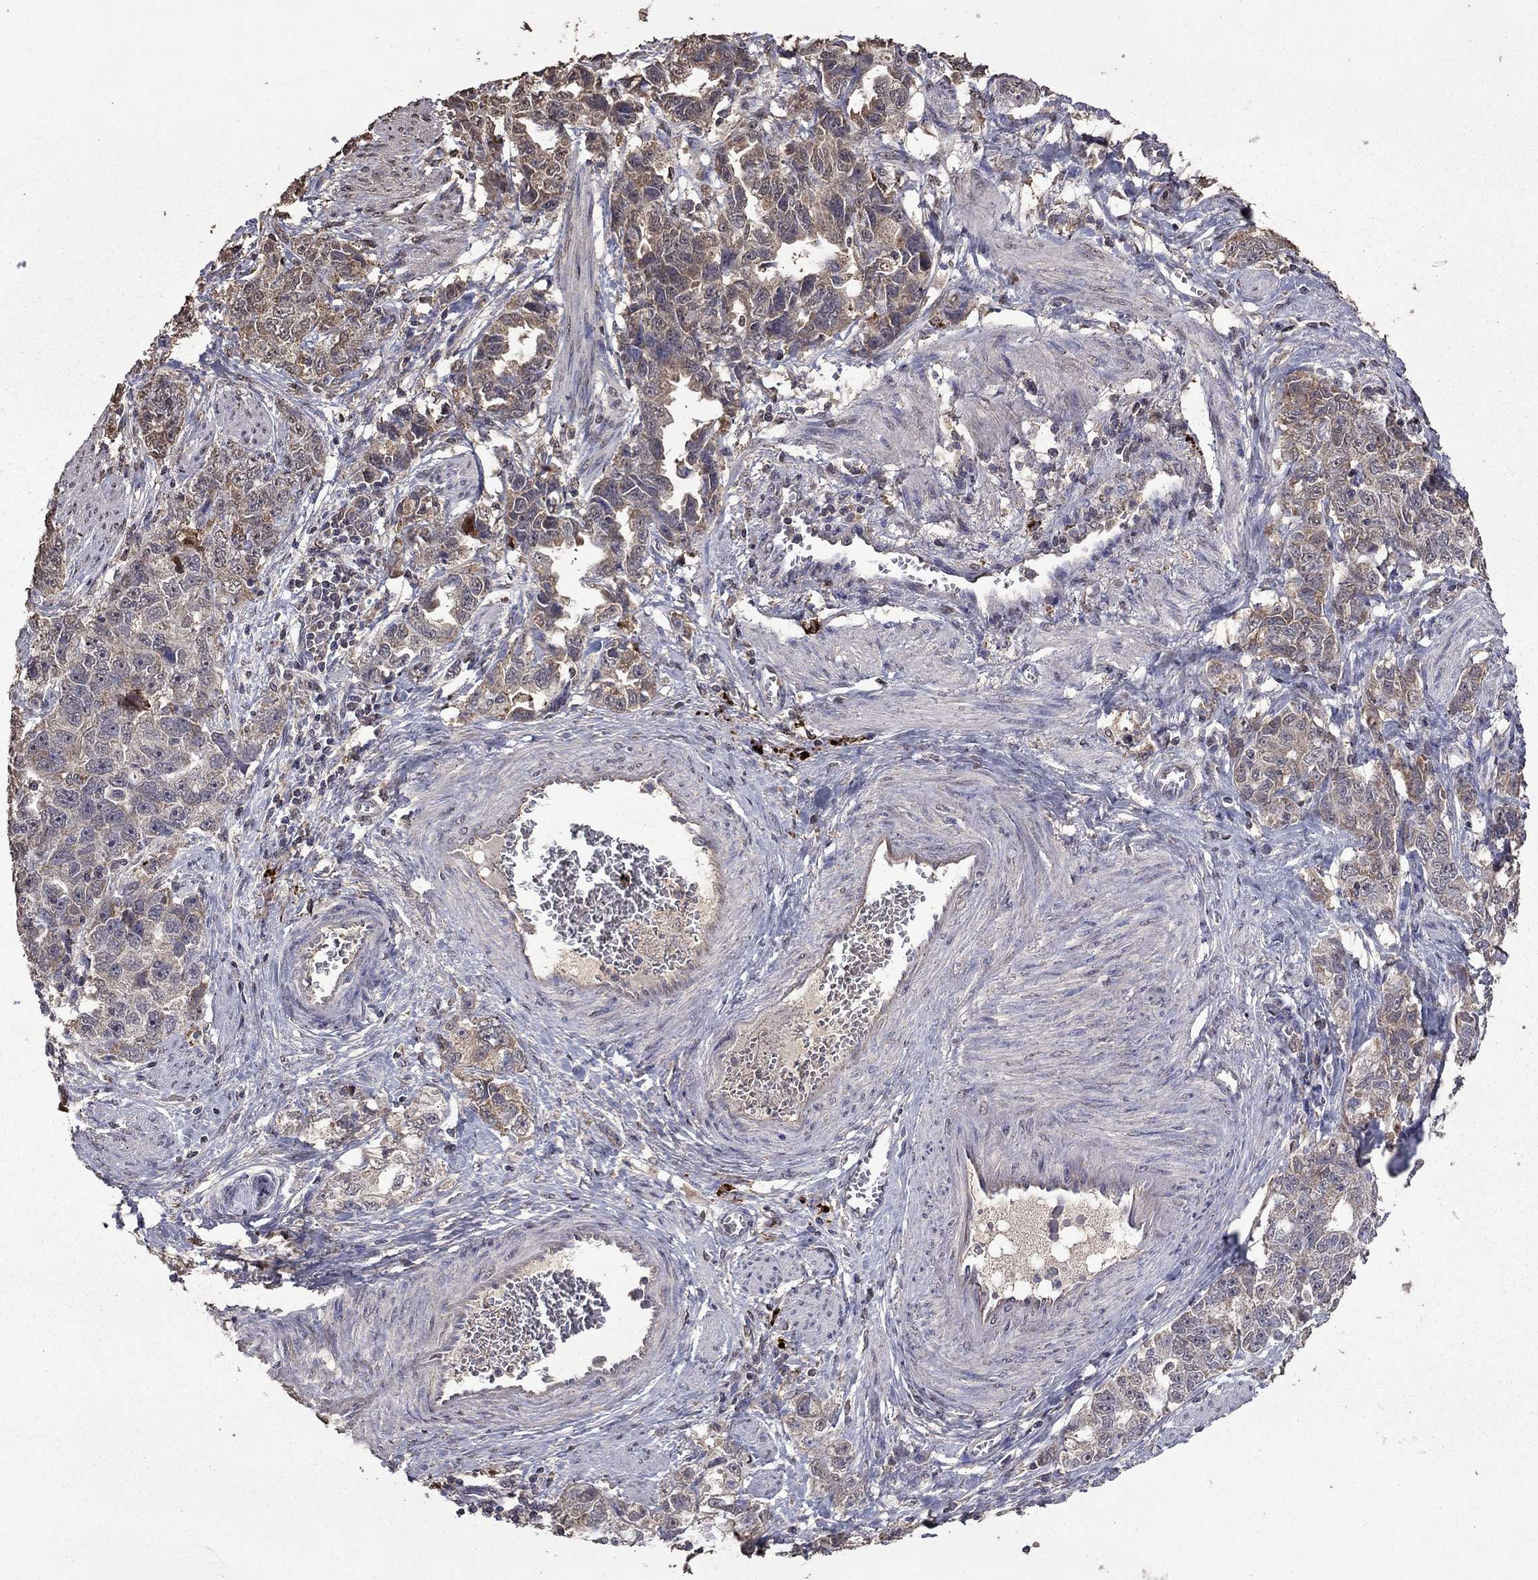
{"staining": {"intensity": "weak", "quantity": "25%-75%", "location": "cytoplasmic/membranous"}, "tissue": "ovarian cancer", "cell_type": "Tumor cells", "image_type": "cancer", "snomed": [{"axis": "morphology", "description": "Cystadenocarcinoma, serous, NOS"}, {"axis": "topography", "description": "Ovary"}], "caption": "Immunohistochemical staining of human ovarian serous cystadenocarcinoma exhibits low levels of weak cytoplasmic/membranous staining in approximately 25%-75% of tumor cells.", "gene": "SERPINA5", "patient": {"sex": "female", "age": 51}}